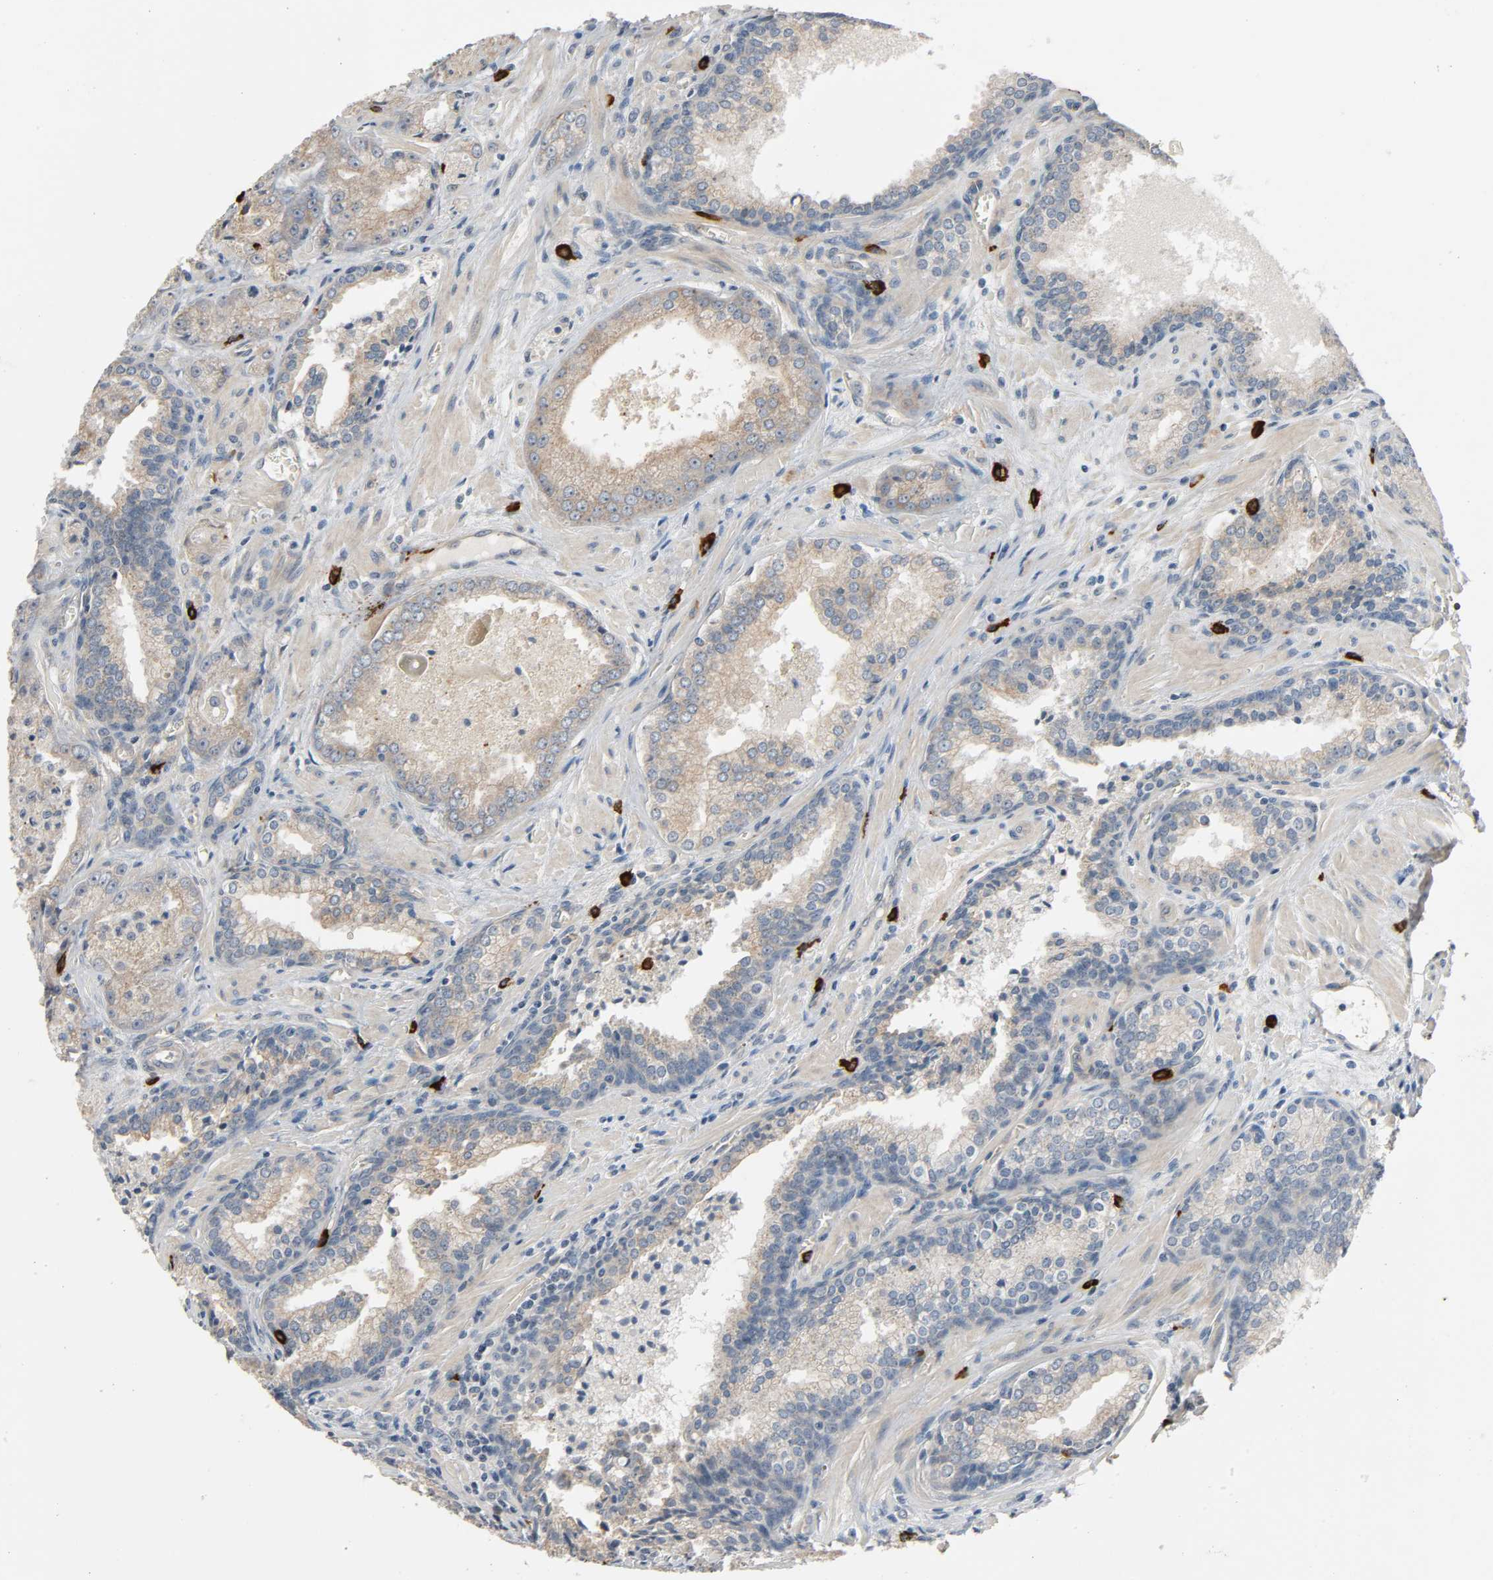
{"staining": {"intensity": "weak", "quantity": ">75%", "location": "cytoplasmic/membranous"}, "tissue": "prostate cancer", "cell_type": "Tumor cells", "image_type": "cancer", "snomed": [{"axis": "morphology", "description": "Adenocarcinoma, Low grade"}, {"axis": "topography", "description": "Prostate"}], "caption": "Immunohistochemistry (IHC) image of neoplastic tissue: prostate cancer (low-grade adenocarcinoma) stained using IHC displays low levels of weak protein expression localized specifically in the cytoplasmic/membranous of tumor cells, appearing as a cytoplasmic/membranous brown color.", "gene": "LIMCH1", "patient": {"sex": "male", "age": 60}}